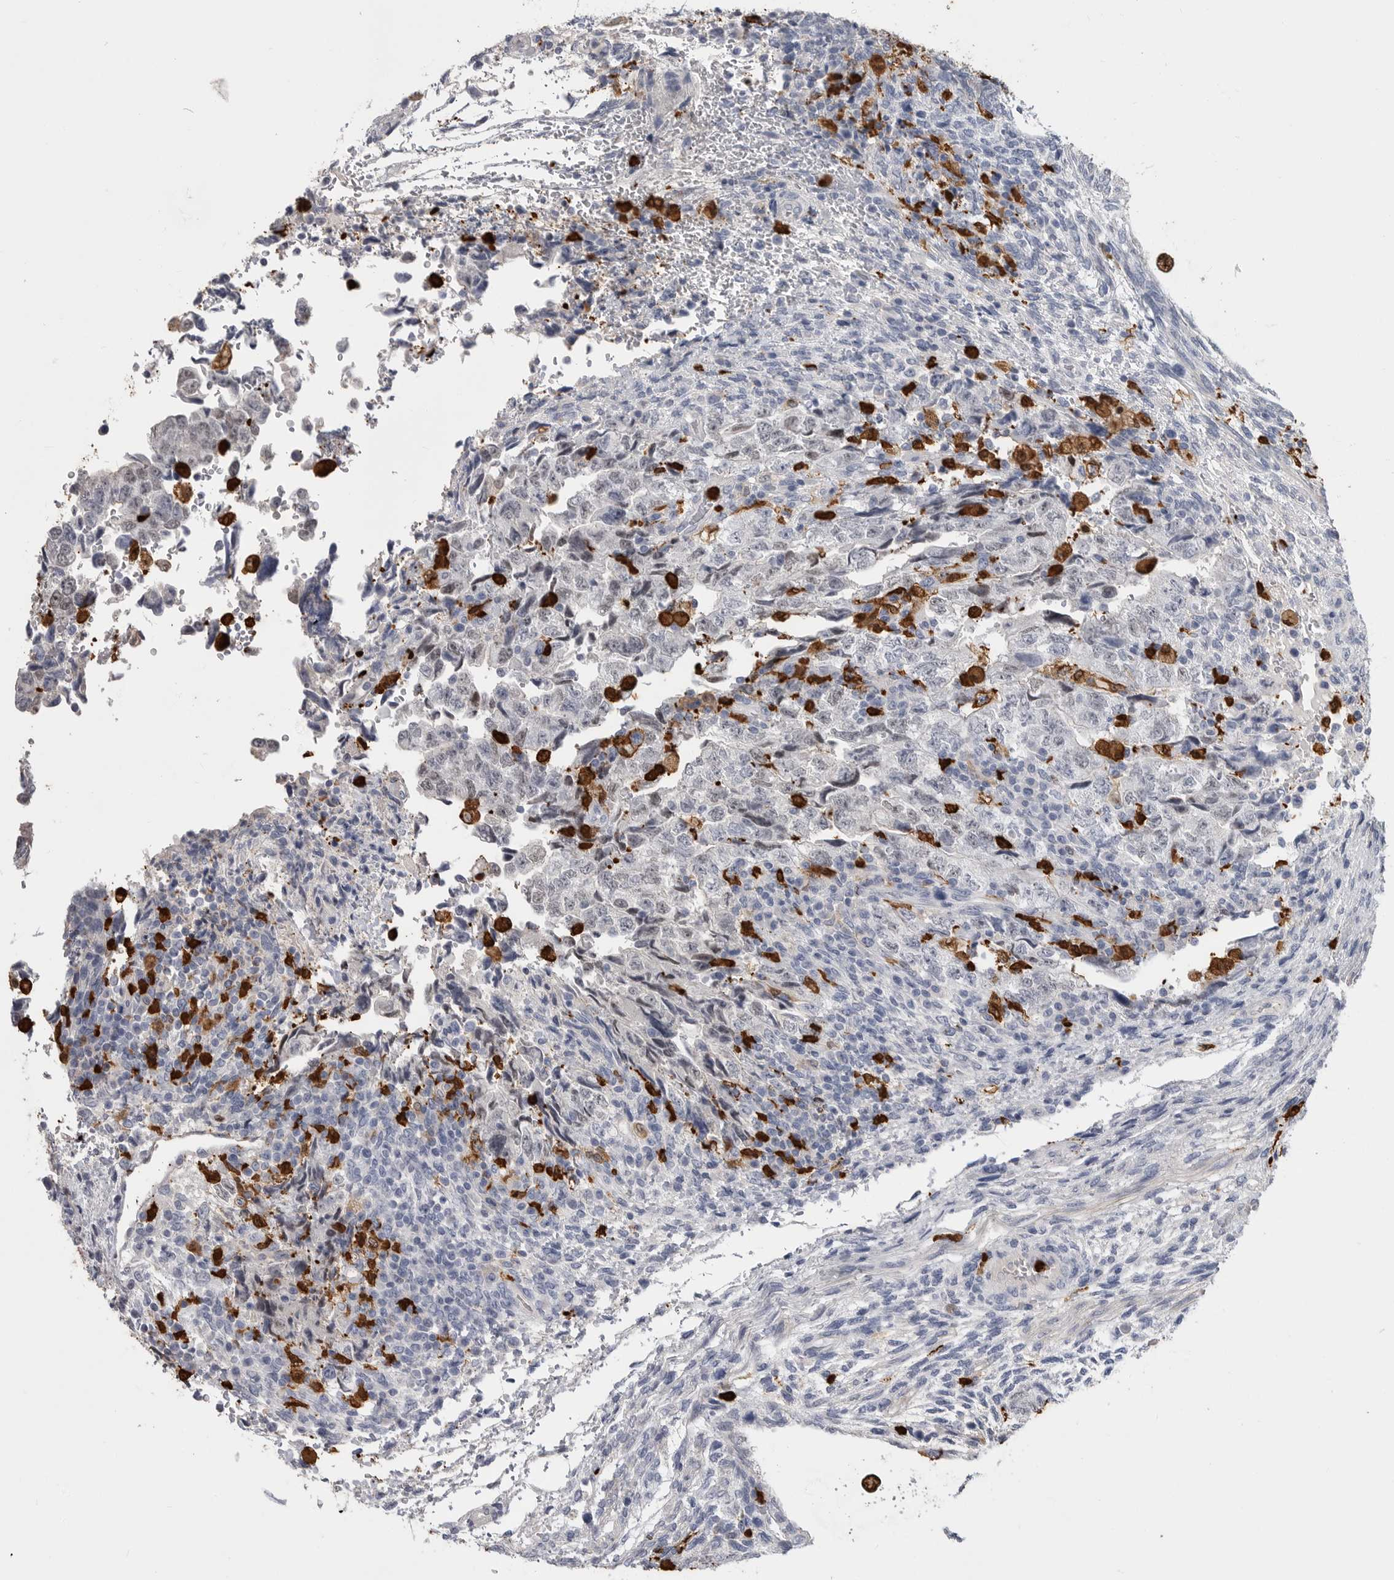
{"staining": {"intensity": "weak", "quantity": "<25%", "location": "nuclear"}, "tissue": "testis cancer", "cell_type": "Tumor cells", "image_type": "cancer", "snomed": [{"axis": "morphology", "description": "Normal tissue, NOS"}, {"axis": "morphology", "description": "Carcinoma, Embryonal, NOS"}, {"axis": "topography", "description": "Testis"}], "caption": "There is no significant positivity in tumor cells of testis embryonal carcinoma.", "gene": "CYB561D1", "patient": {"sex": "male", "age": 36}}